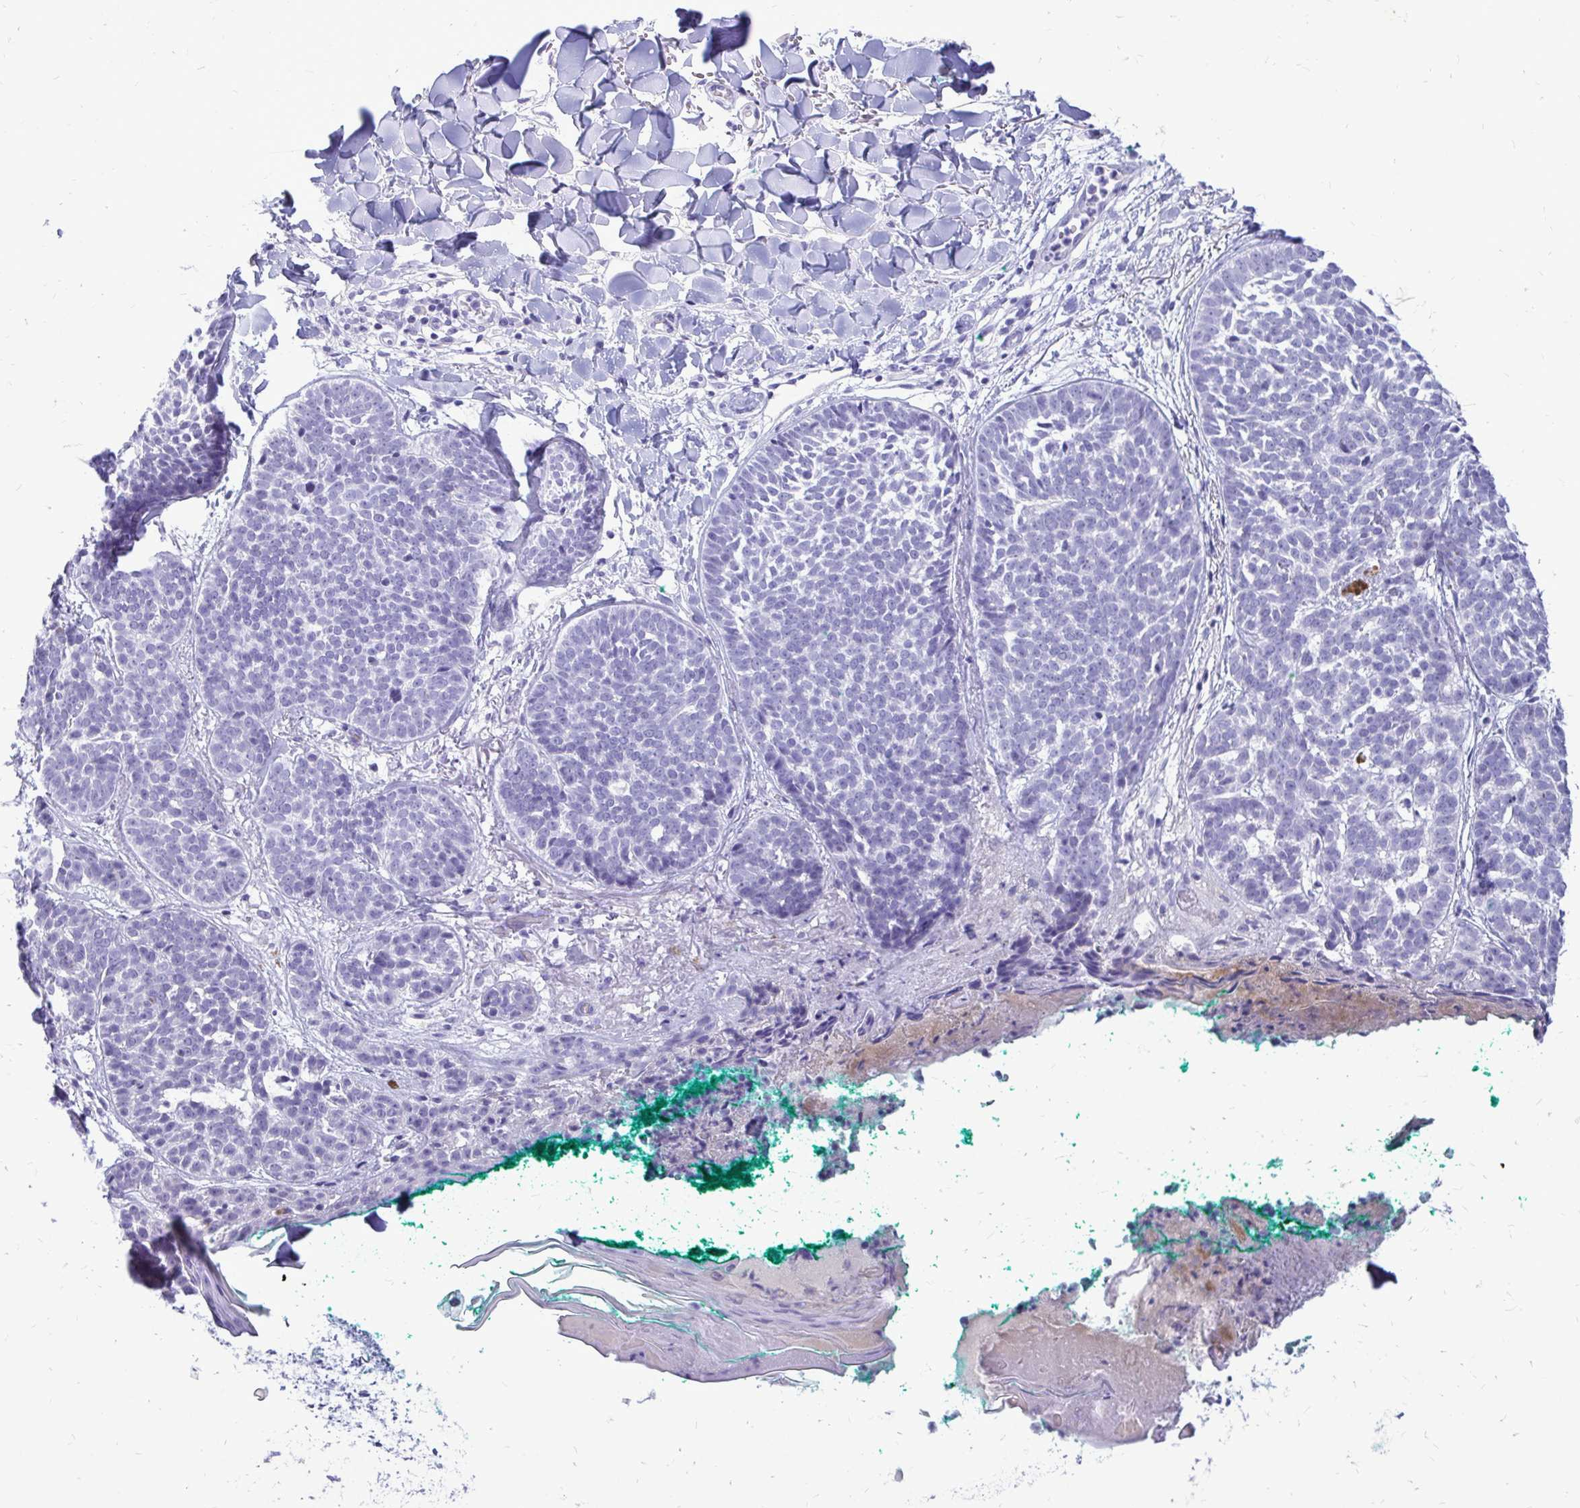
{"staining": {"intensity": "negative", "quantity": "none", "location": "none"}, "tissue": "skin cancer", "cell_type": "Tumor cells", "image_type": "cancer", "snomed": [{"axis": "morphology", "description": "Basal cell carcinoma"}, {"axis": "topography", "description": "Skin"}, {"axis": "topography", "description": "Skin of neck"}, {"axis": "topography", "description": "Skin of shoulder"}, {"axis": "topography", "description": "Skin of back"}], "caption": "This is an immunohistochemistry (IHC) histopathology image of human skin cancer. There is no staining in tumor cells.", "gene": "NANOGNB", "patient": {"sex": "male", "age": 80}}